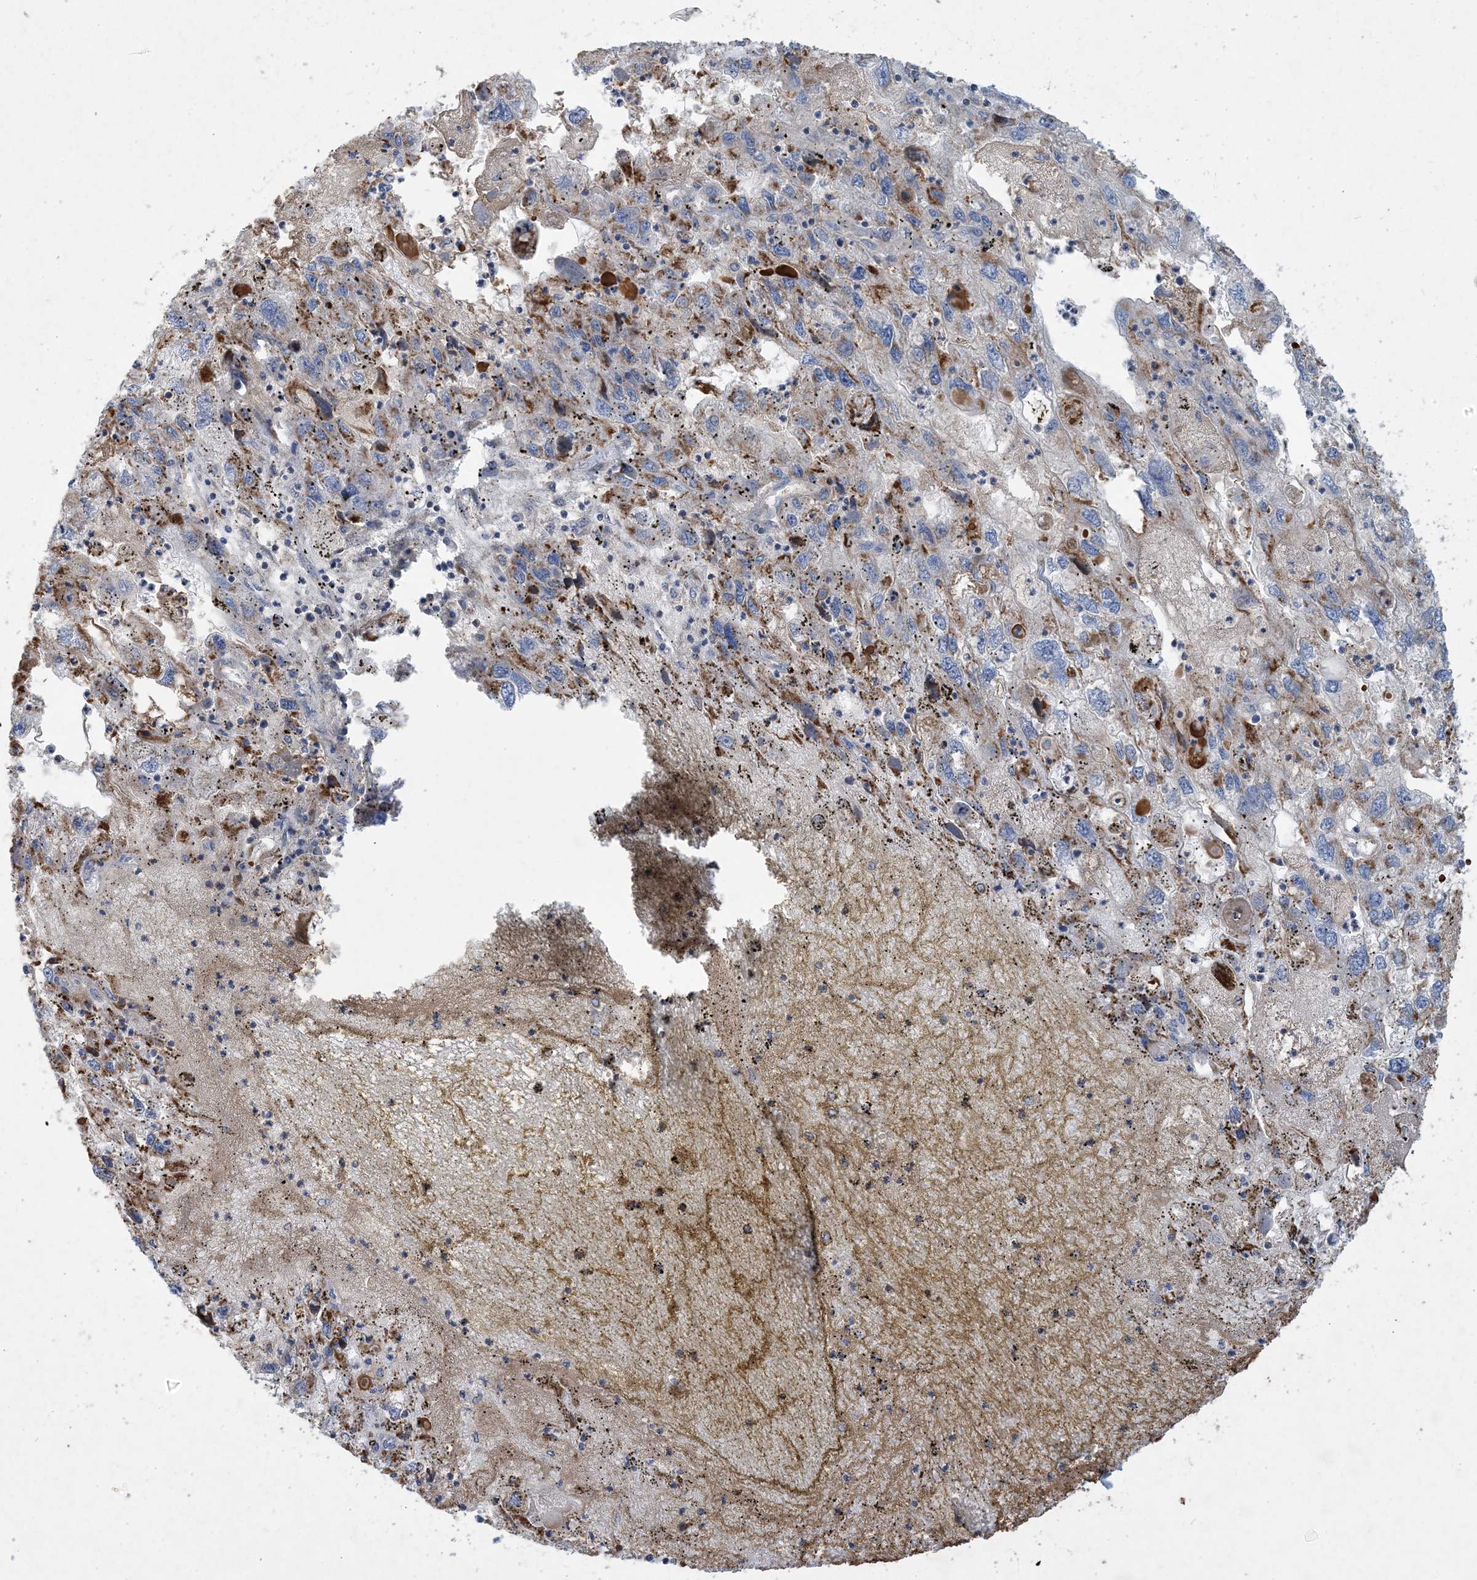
{"staining": {"intensity": "moderate", "quantity": "25%-75%", "location": "cytoplasmic/membranous"}, "tissue": "endometrial cancer", "cell_type": "Tumor cells", "image_type": "cancer", "snomed": [{"axis": "morphology", "description": "Adenocarcinoma, NOS"}, {"axis": "topography", "description": "Endometrium"}], "caption": "Endometrial adenocarcinoma stained with a brown dye displays moderate cytoplasmic/membranous positive positivity in approximately 25%-75% of tumor cells.", "gene": "ECHDC1", "patient": {"sex": "female", "age": 49}}